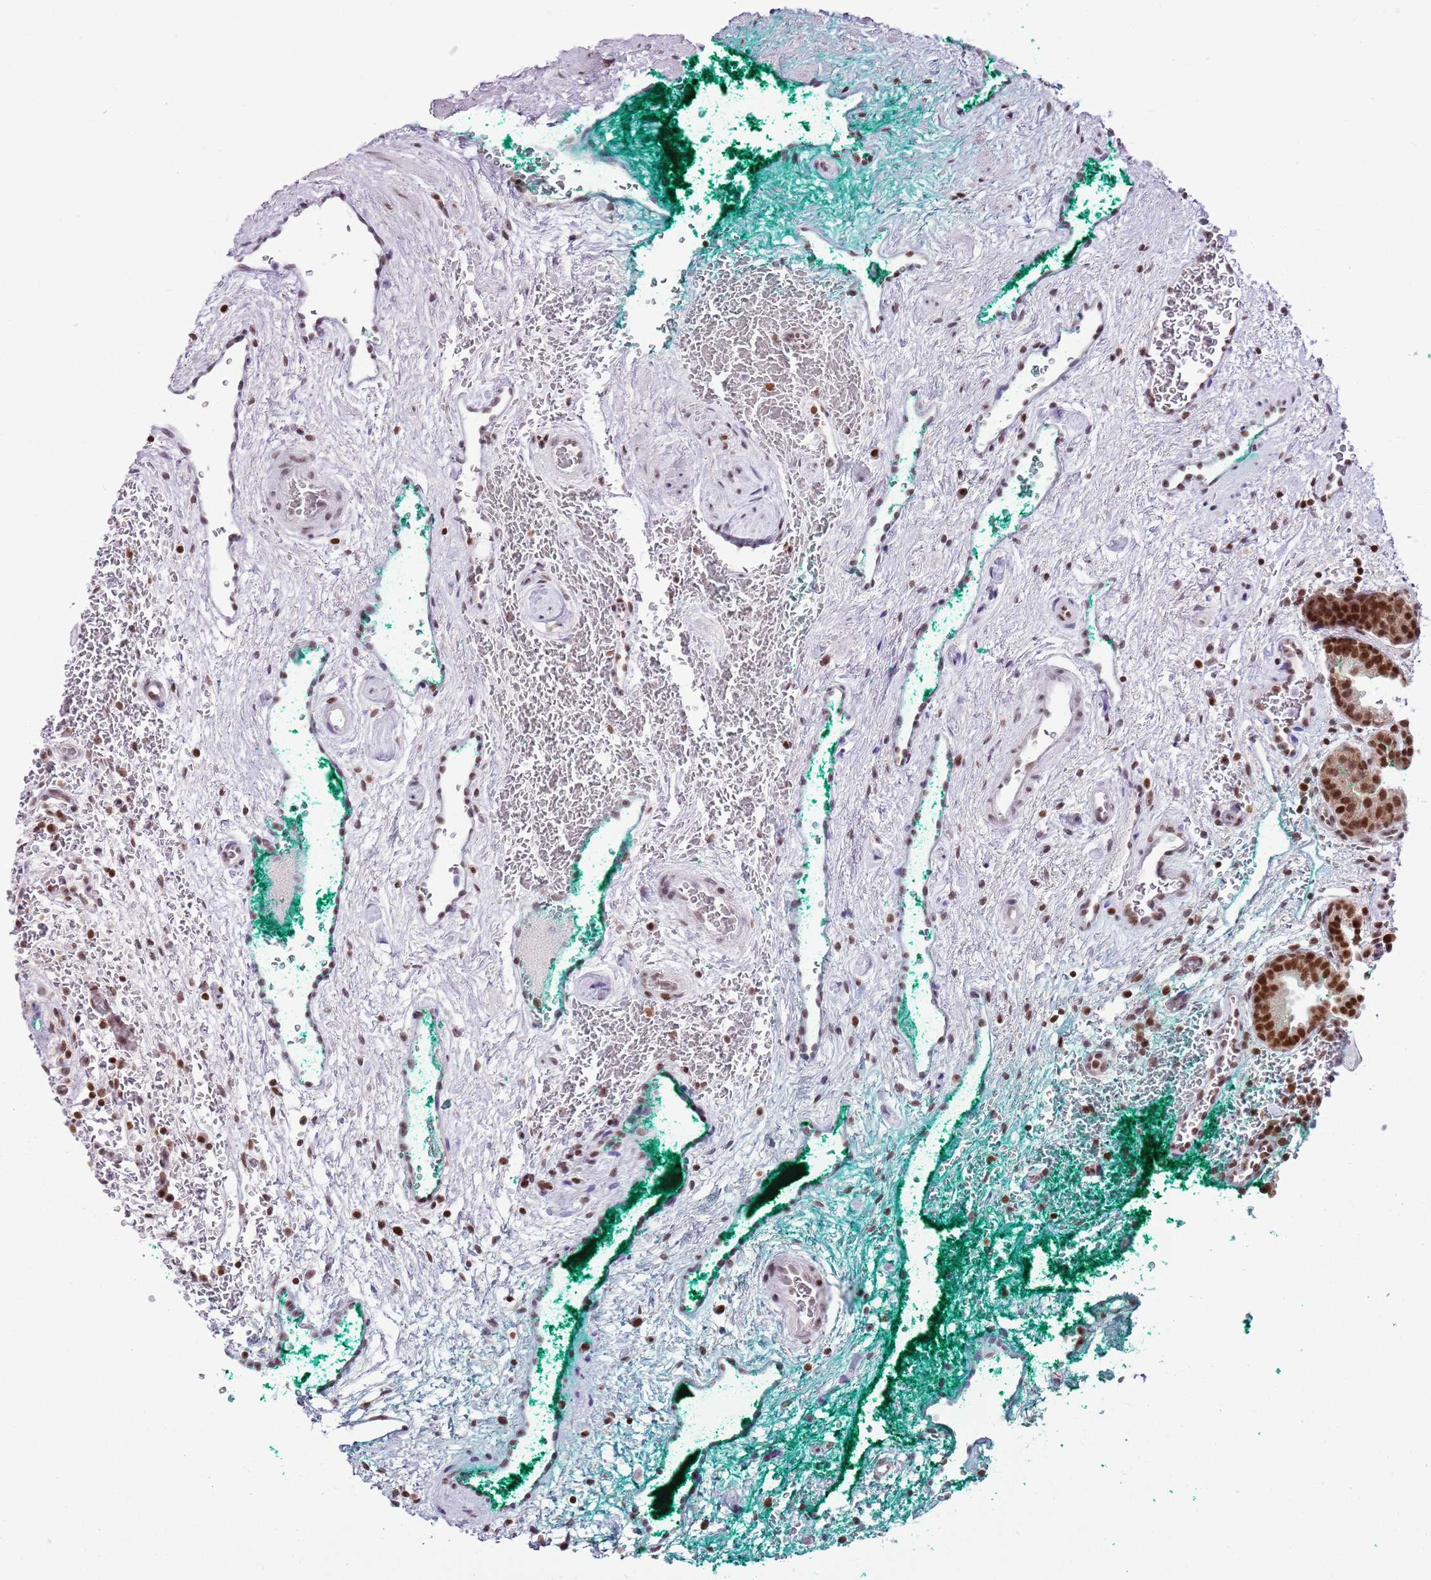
{"staining": {"intensity": "strong", "quantity": ">75%", "location": "nuclear"}, "tissue": "prostate cancer", "cell_type": "Tumor cells", "image_type": "cancer", "snomed": [{"axis": "morphology", "description": "Adenocarcinoma, High grade"}, {"axis": "topography", "description": "Prostate"}], "caption": "IHC image of neoplastic tissue: prostate cancer (adenocarcinoma (high-grade)) stained using immunohistochemistry (IHC) shows high levels of strong protein expression localized specifically in the nuclear of tumor cells, appearing as a nuclear brown color.", "gene": "SELENOH", "patient": {"sex": "male", "age": 56}}